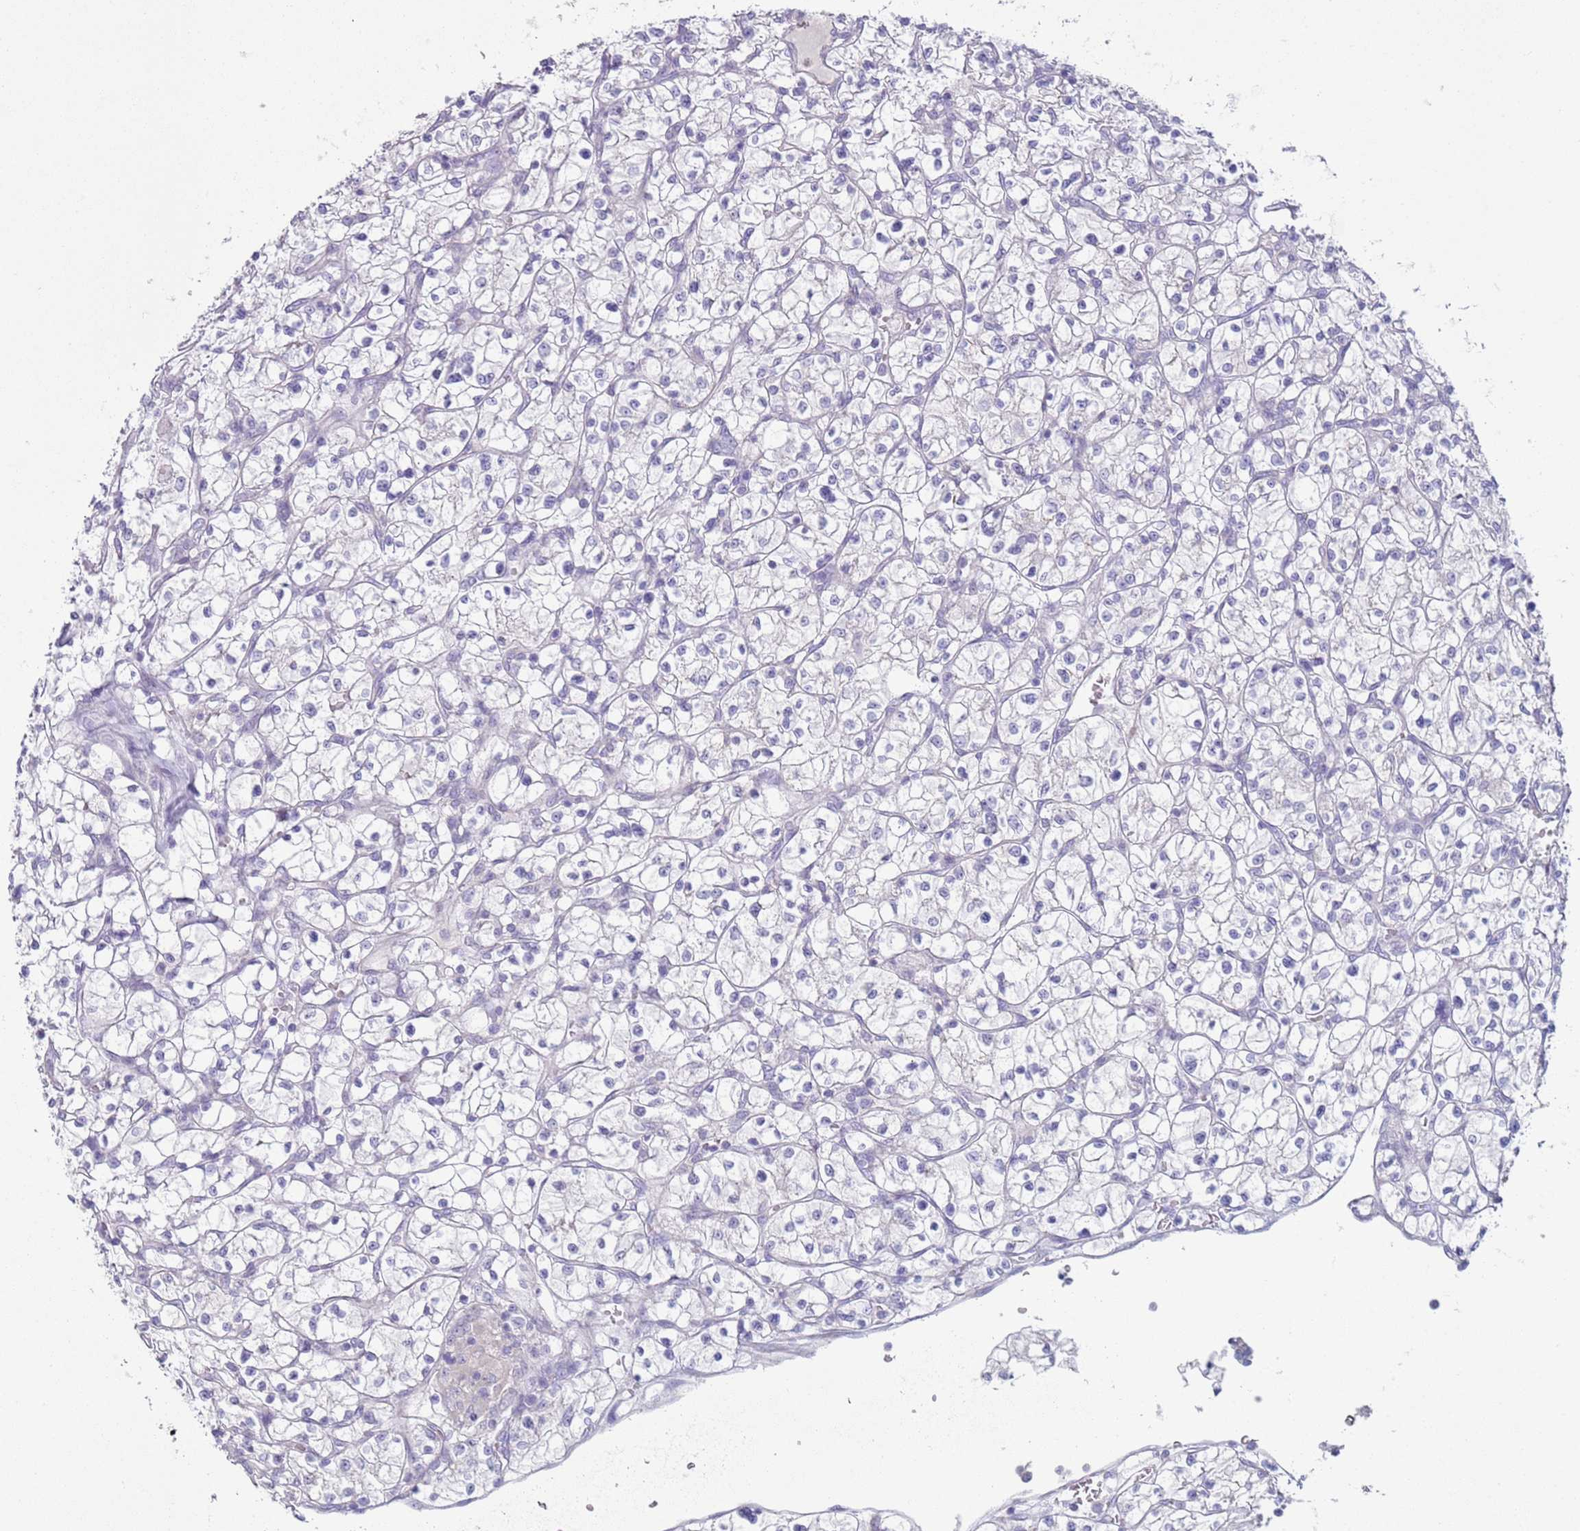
{"staining": {"intensity": "negative", "quantity": "none", "location": "none"}, "tissue": "renal cancer", "cell_type": "Tumor cells", "image_type": "cancer", "snomed": [{"axis": "morphology", "description": "Adenocarcinoma, NOS"}, {"axis": "topography", "description": "Kidney"}], "caption": "Tumor cells are negative for protein expression in human renal cancer (adenocarcinoma).", "gene": "NPAP1", "patient": {"sex": "female", "age": 64}}